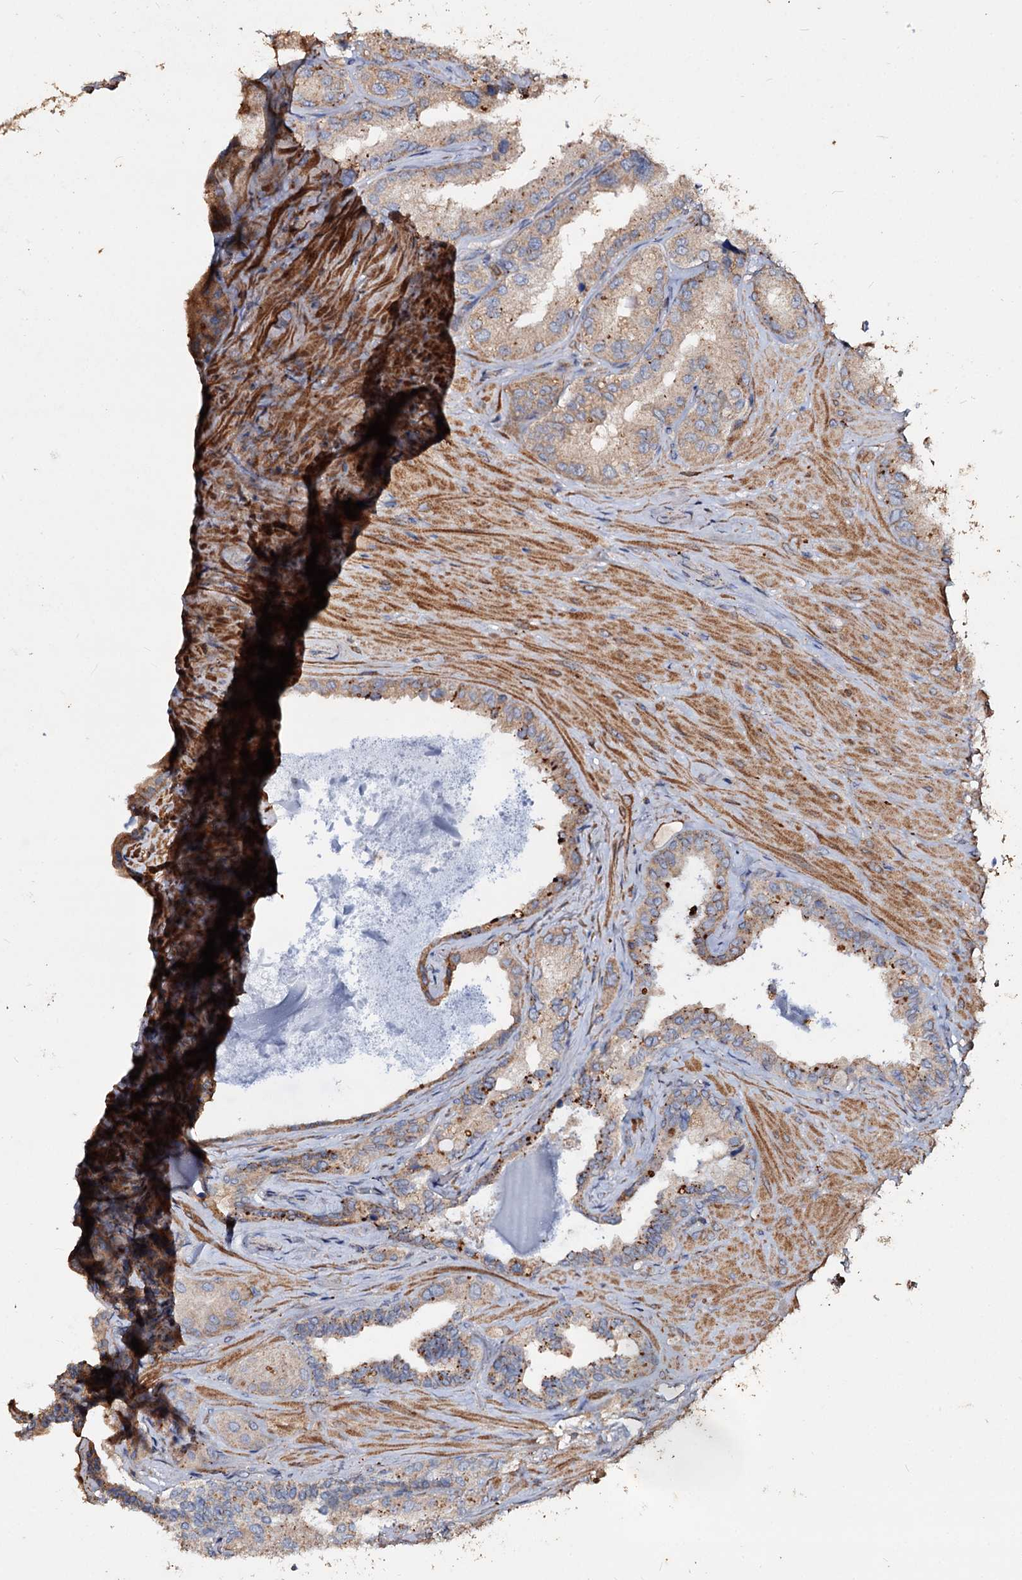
{"staining": {"intensity": "moderate", "quantity": "25%-75%", "location": "cytoplasmic/membranous"}, "tissue": "seminal vesicle", "cell_type": "Glandular cells", "image_type": "normal", "snomed": [{"axis": "morphology", "description": "Normal tissue, NOS"}, {"axis": "topography", "description": "Seminal veicle"}, {"axis": "topography", "description": "Peripheral nerve tissue"}], "caption": "An image of seminal vesicle stained for a protein demonstrates moderate cytoplasmic/membranous brown staining in glandular cells. The staining was performed using DAB to visualize the protein expression in brown, while the nuclei were stained in blue with hematoxylin (Magnification: 20x).", "gene": "NOTCH2NLA", "patient": {"sex": "male", "age": 67}}